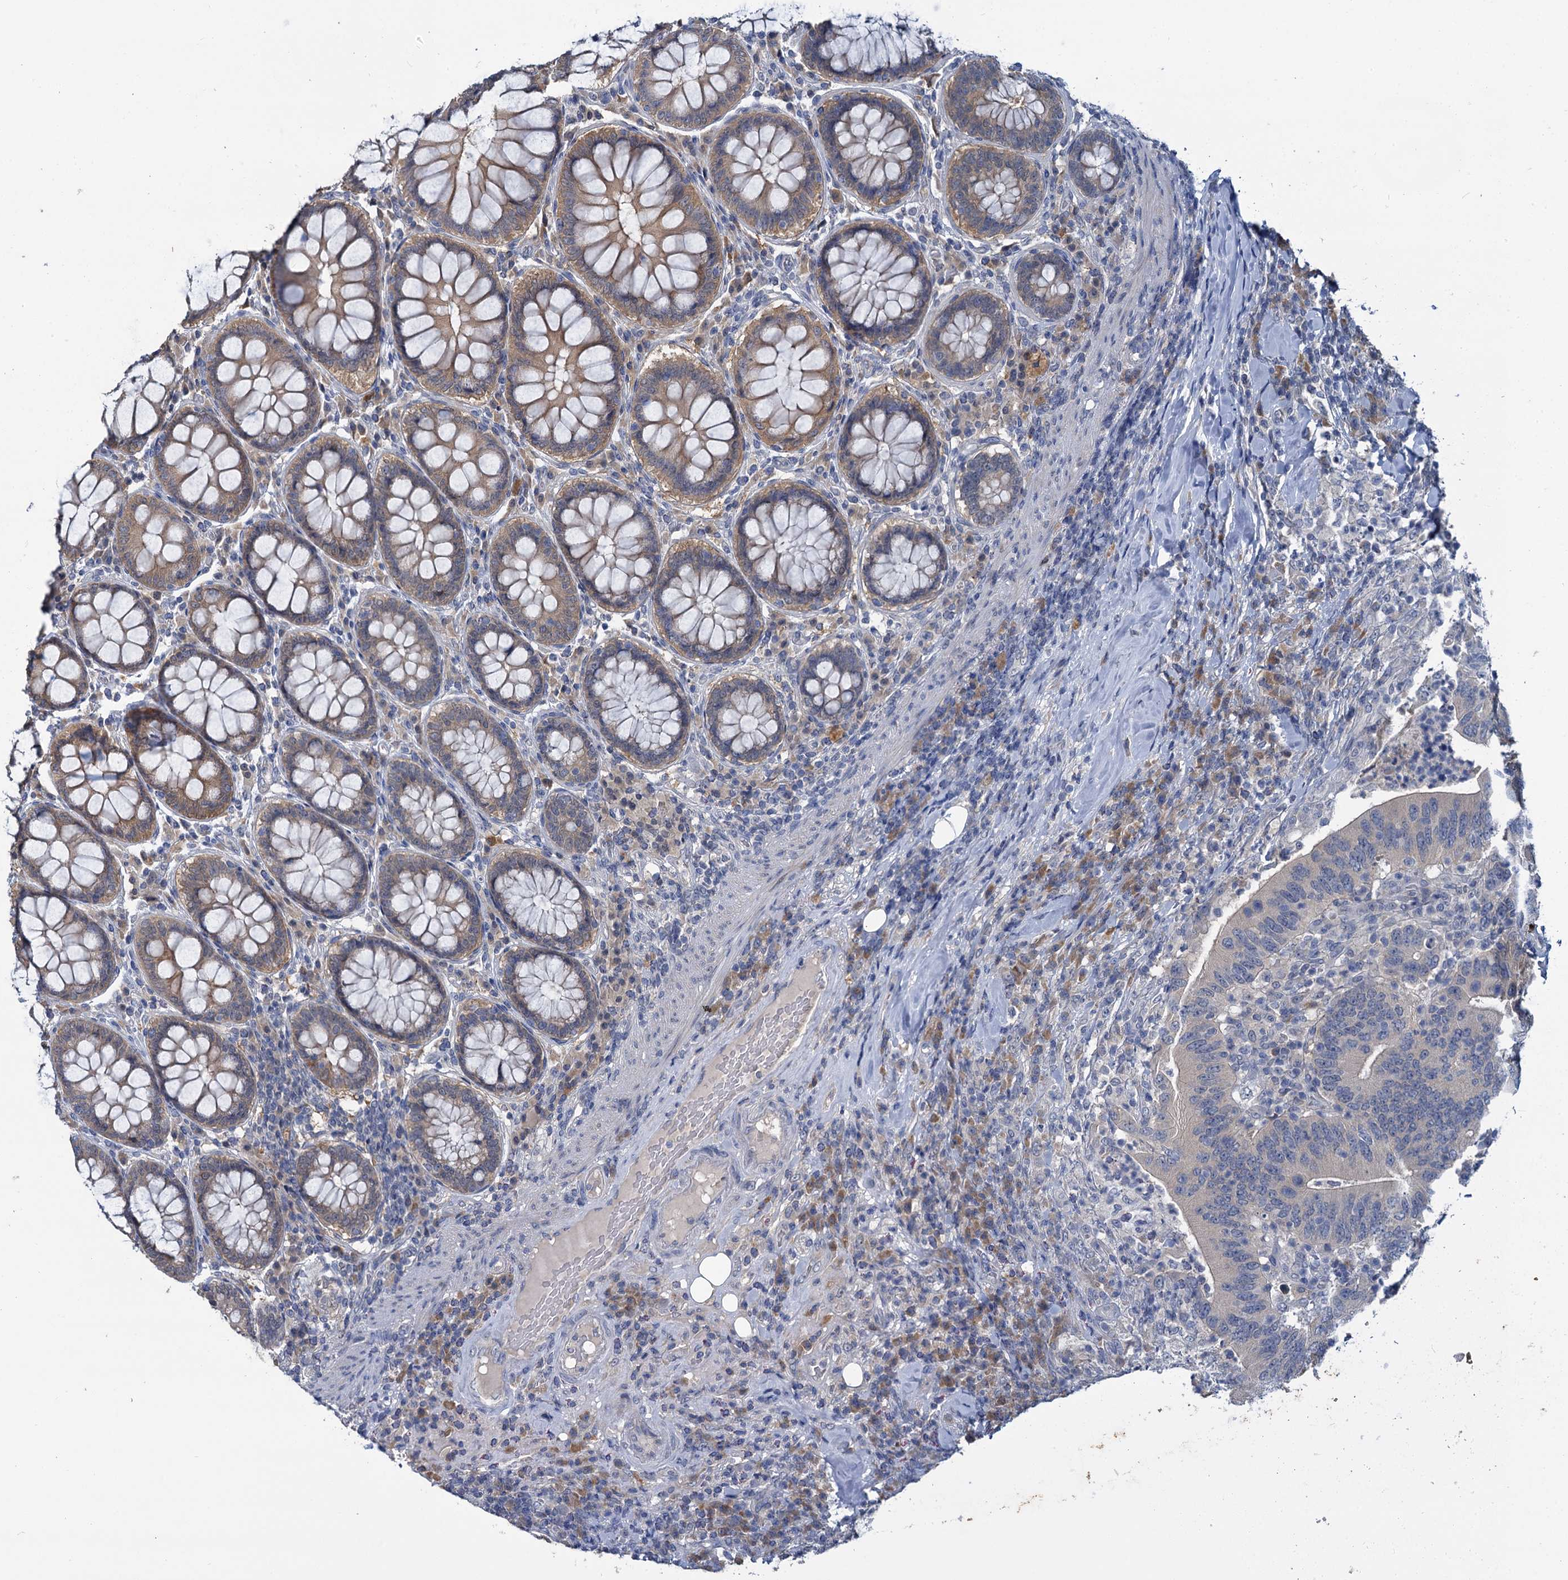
{"staining": {"intensity": "negative", "quantity": "none", "location": "none"}, "tissue": "colorectal cancer", "cell_type": "Tumor cells", "image_type": "cancer", "snomed": [{"axis": "morphology", "description": "Adenocarcinoma, NOS"}, {"axis": "topography", "description": "Colon"}], "caption": "High magnification brightfield microscopy of adenocarcinoma (colorectal) stained with DAB (3,3'-diaminobenzidine) (brown) and counterstained with hematoxylin (blue): tumor cells show no significant staining. (Immunohistochemistry (ihc), brightfield microscopy, high magnification).", "gene": "ANKRD42", "patient": {"sex": "female", "age": 66}}